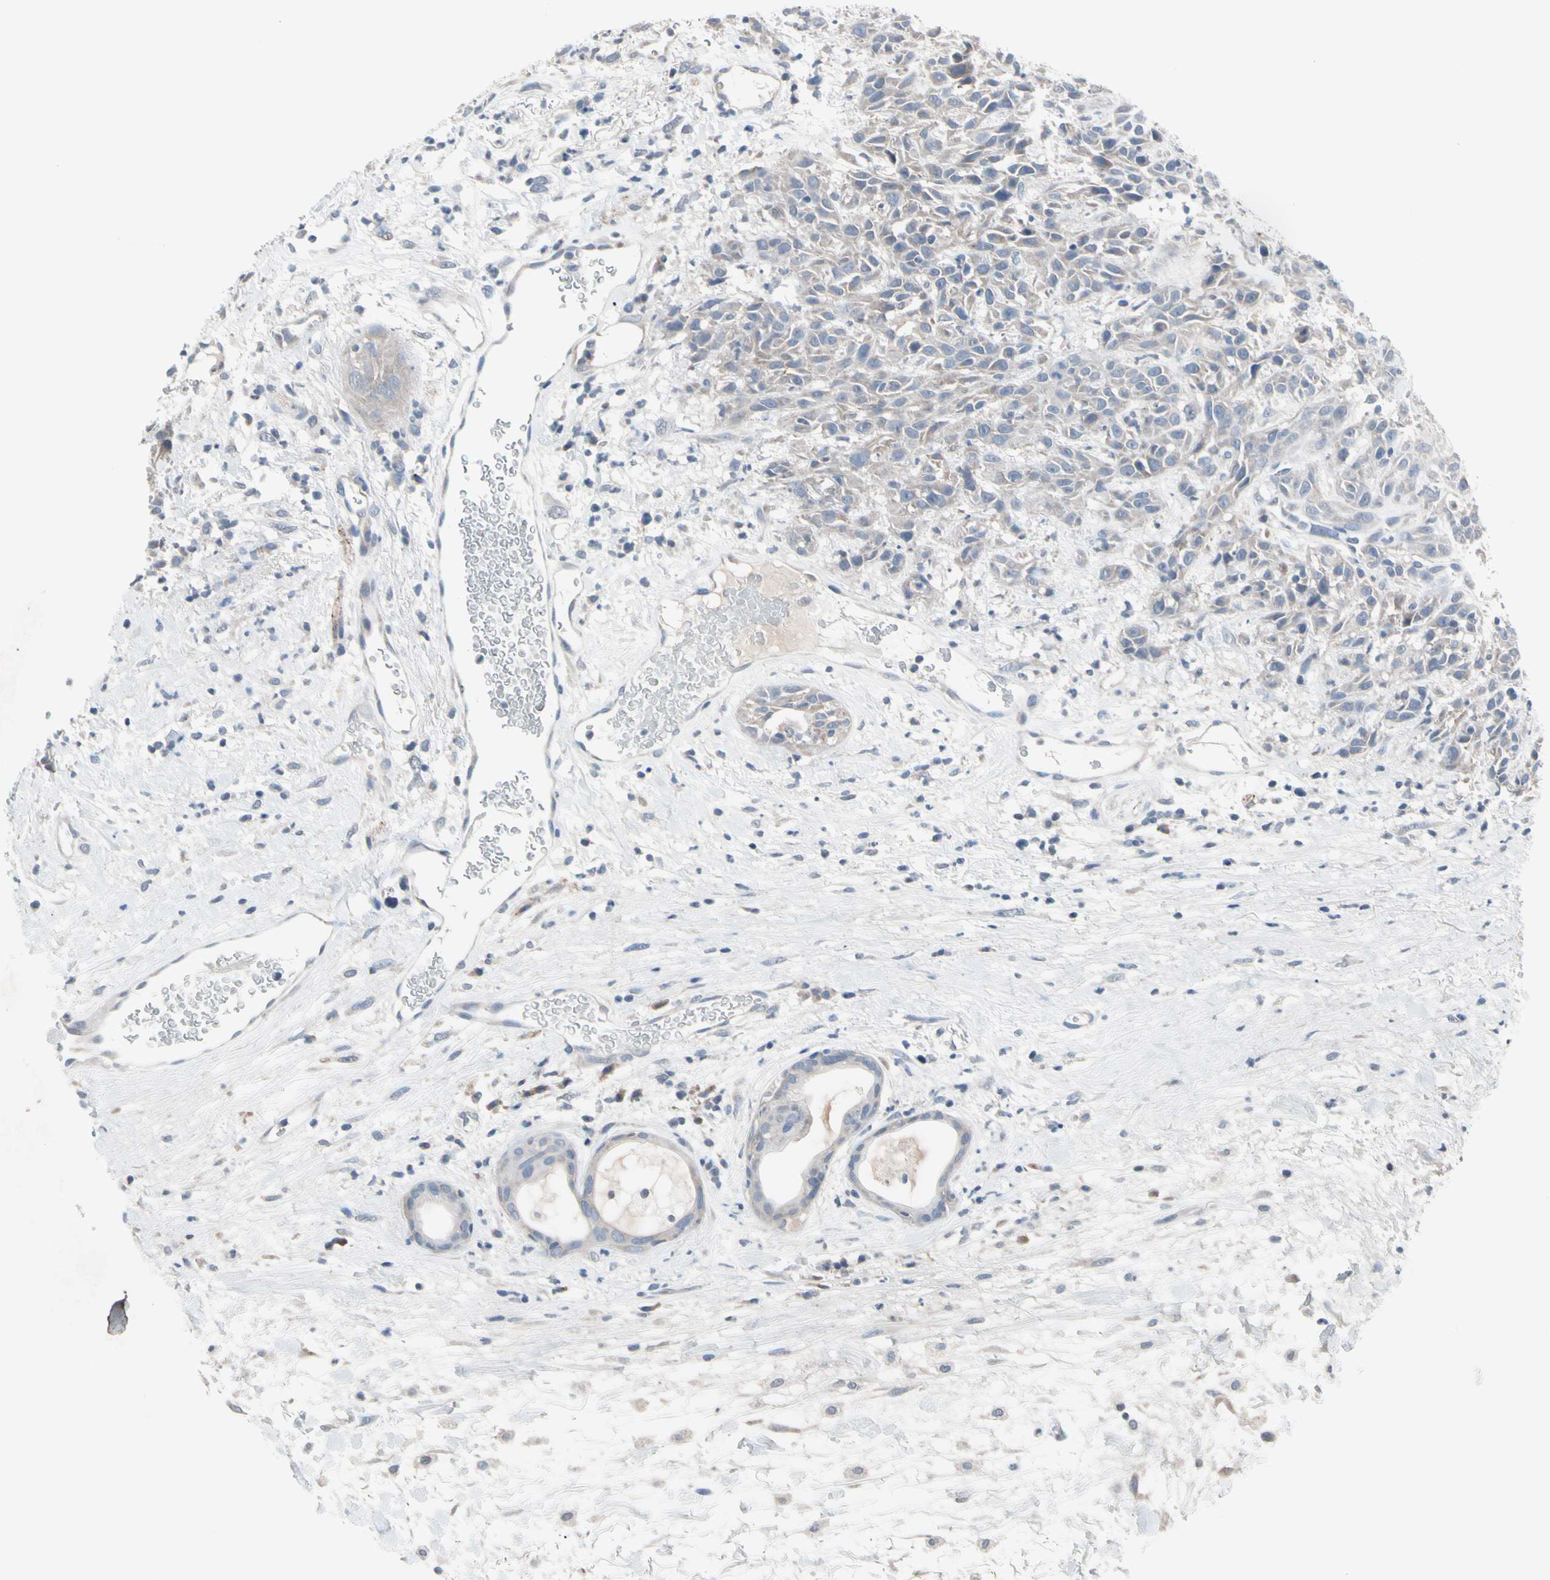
{"staining": {"intensity": "weak", "quantity": ">75%", "location": "cytoplasmic/membranous"}, "tissue": "head and neck cancer", "cell_type": "Tumor cells", "image_type": "cancer", "snomed": [{"axis": "morphology", "description": "Normal tissue, NOS"}, {"axis": "morphology", "description": "Squamous cell carcinoma, NOS"}, {"axis": "topography", "description": "Cartilage tissue"}, {"axis": "topography", "description": "Head-Neck"}], "caption": "A low amount of weak cytoplasmic/membranous expression is seen in about >75% of tumor cells in head and neck cancer (squamous cell carcinoma) tissue.", "gene": "SV2A", "patient": {"sex": "male", "age": 62}}